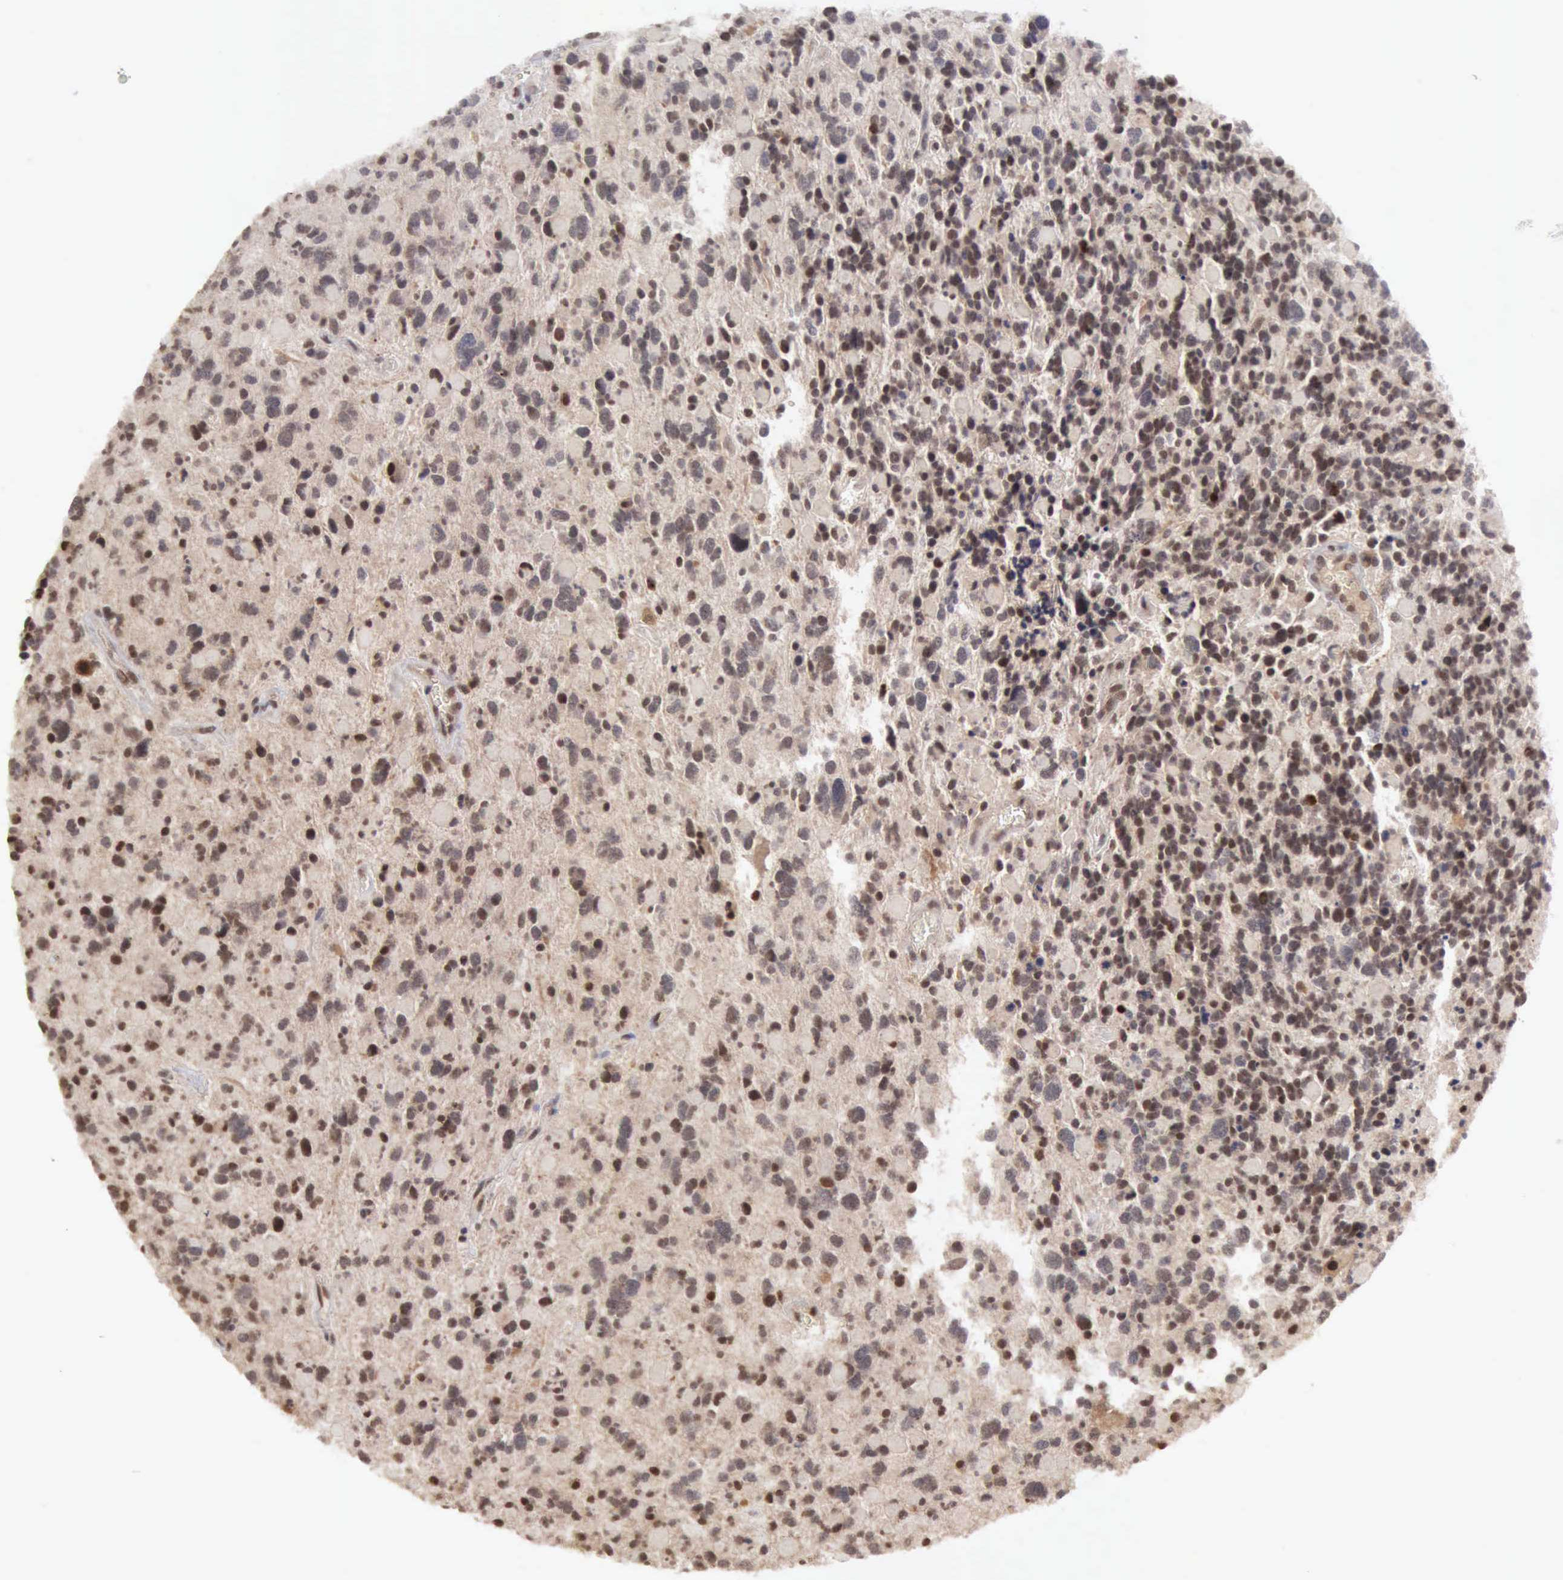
{"staining": {"intensity": "weak", "quantity": "25%-75%", "location": "nuclear"}, "tissue": "glioma", "cell_type": "Tumor cells", "image_type": "cancer", "snomed": [{"axis": "morphology", "description": "Glioma, malignant, High grade"}, {"axis": "topography", "description": "Brain"}], "caption": "Immunohistochemical staining of human glioma reveals weak nuclear protein positivity in approximately 25%-75% of tumor cells.", "gene": "CDKN2A", "patient": {"sex": "female", "age": 37}}